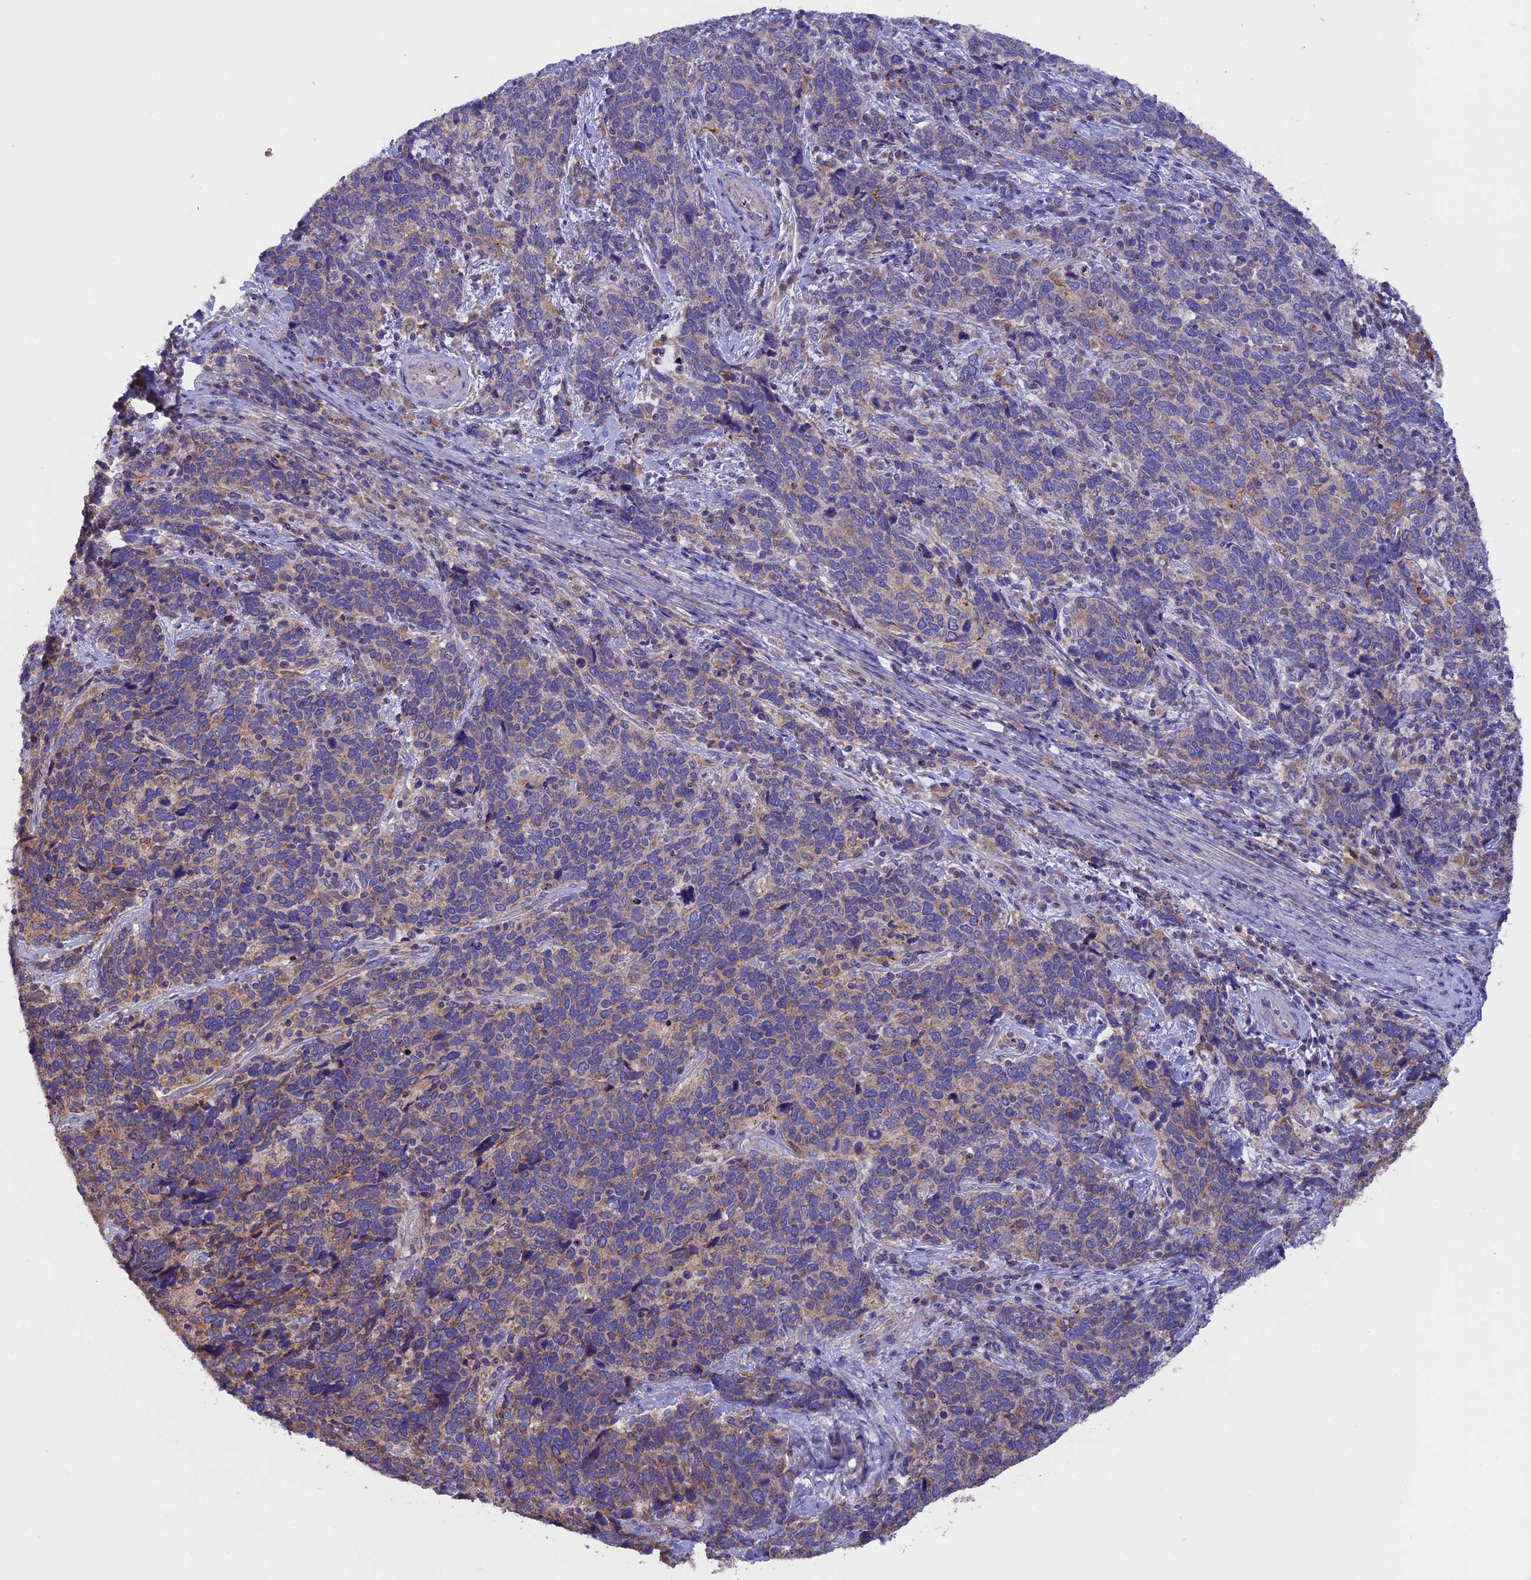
{"staining": {"intensity": "strong", "quantity": "25%-75%", "location": "cytoplasmic/membranous"}, "tissue": "cervical cancer", "cell_type": "Tumor cells", "image_type": "cancer", "snomed": [{"axis": "morphology", "description": "Squamous cell carcinoma, NOS"}, {"axis": "topography", "description": "Cervix"}], "caption": "A histopathology image of cervical squamous cell carcinoma stained for a protein exhibits strong cytoplasmic/membranous brown staining in tumor cells. (IHC, brightfield microscopy, high magnification).", "gene": "PTPN9", "patient": {"sex": "female", "age": 41}}